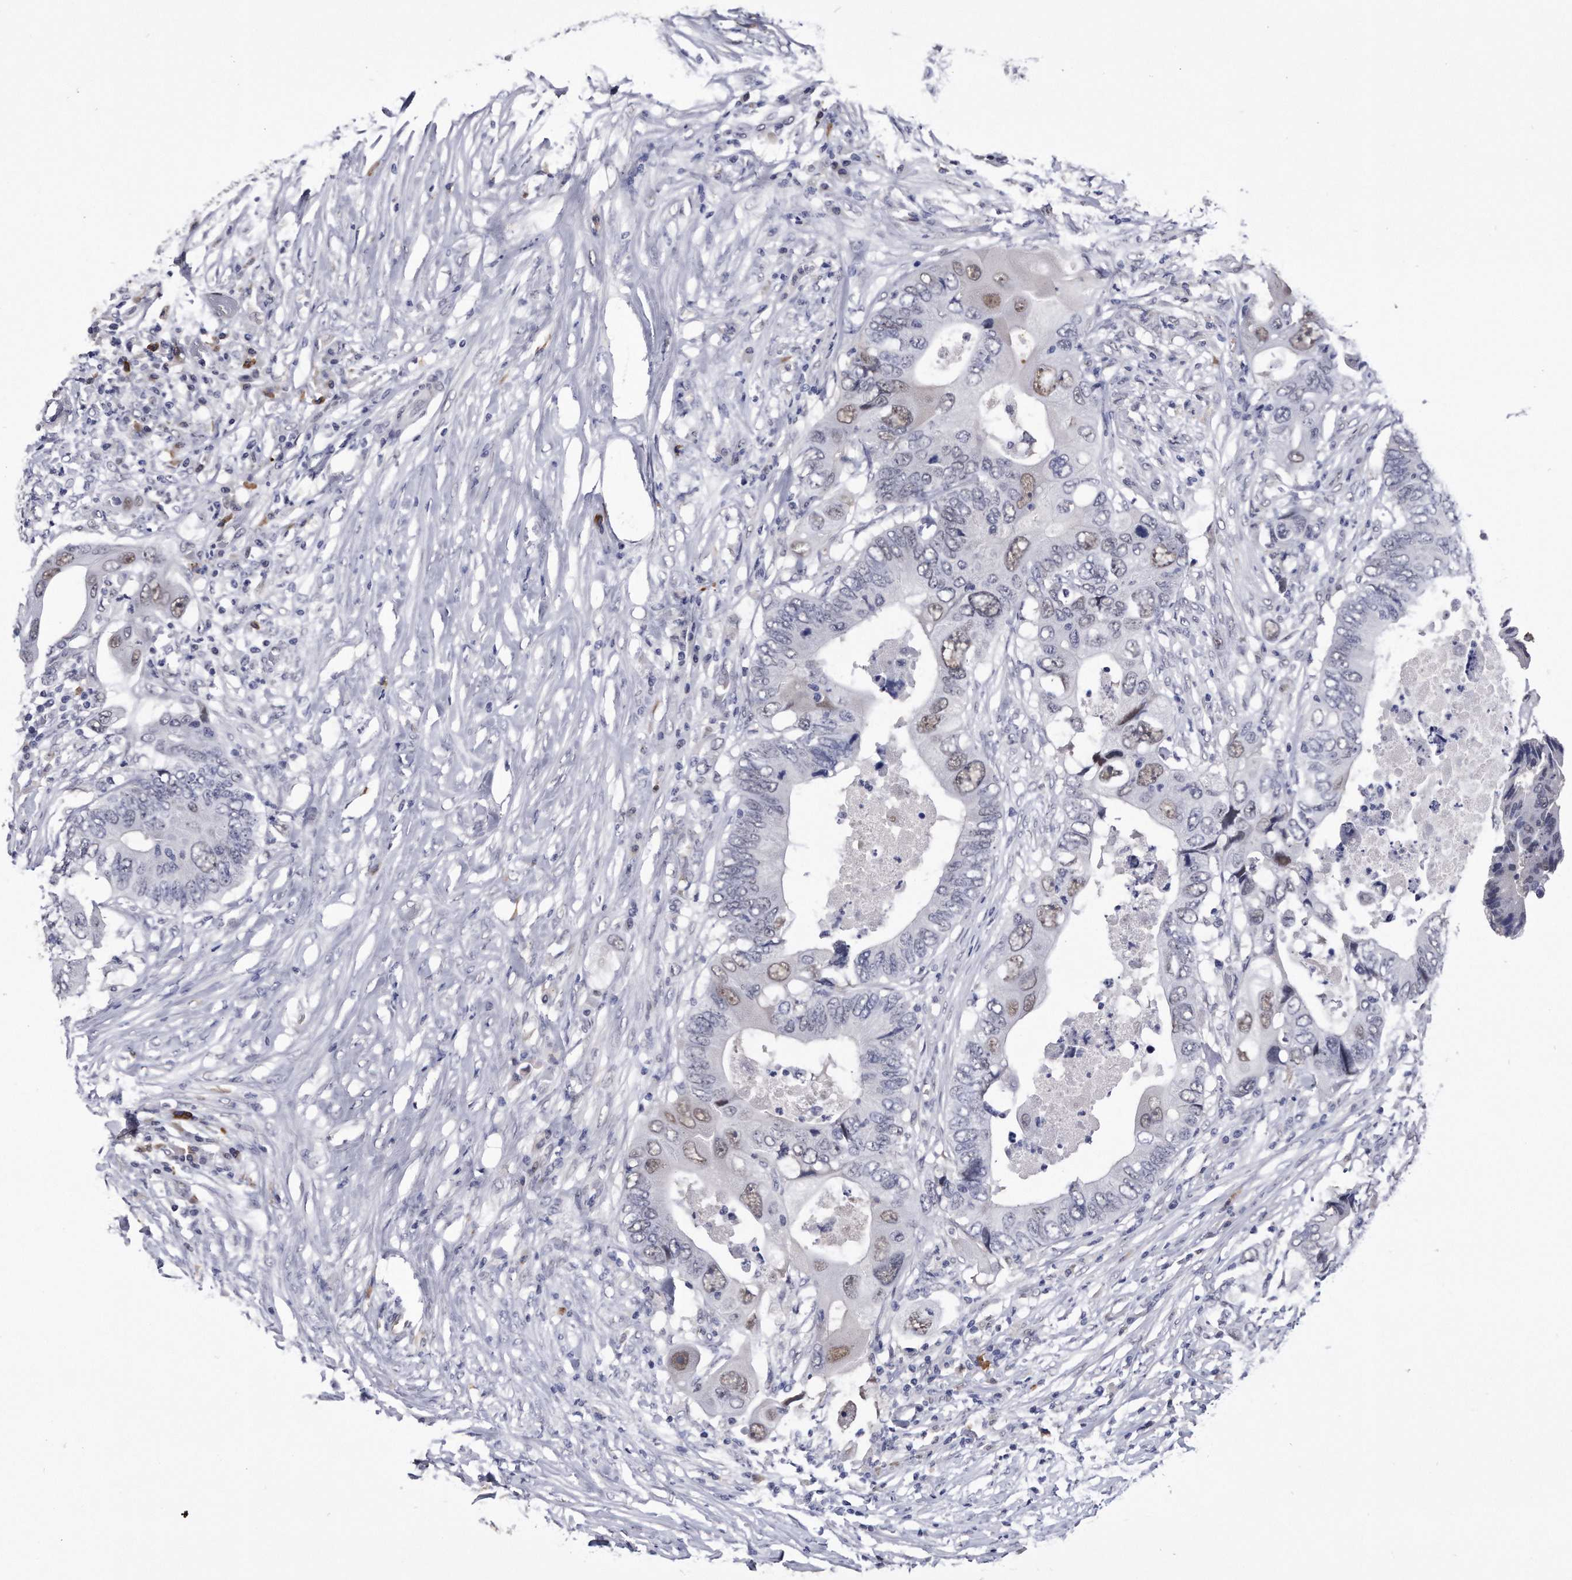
{"staining": {"intensity": "weak", "quantity": "<25%", "location": "nuclear"}, "tissue": "colorectal cancer", "cell_type": "Tumor cells", "image_type": "cancer", "snomed": [{"axis": "morphology", "description": "Adenocarcinoma, NOS"}, {"axis": "topography", "description": "Colon"}], "caption": "Human adenocarcinoma (colorectal) stained for a protein using immunohistochemistry shows no positivity in tumor cells.", "gene": "KCTD8", "patient": {"sex": "male", "age": 71}}